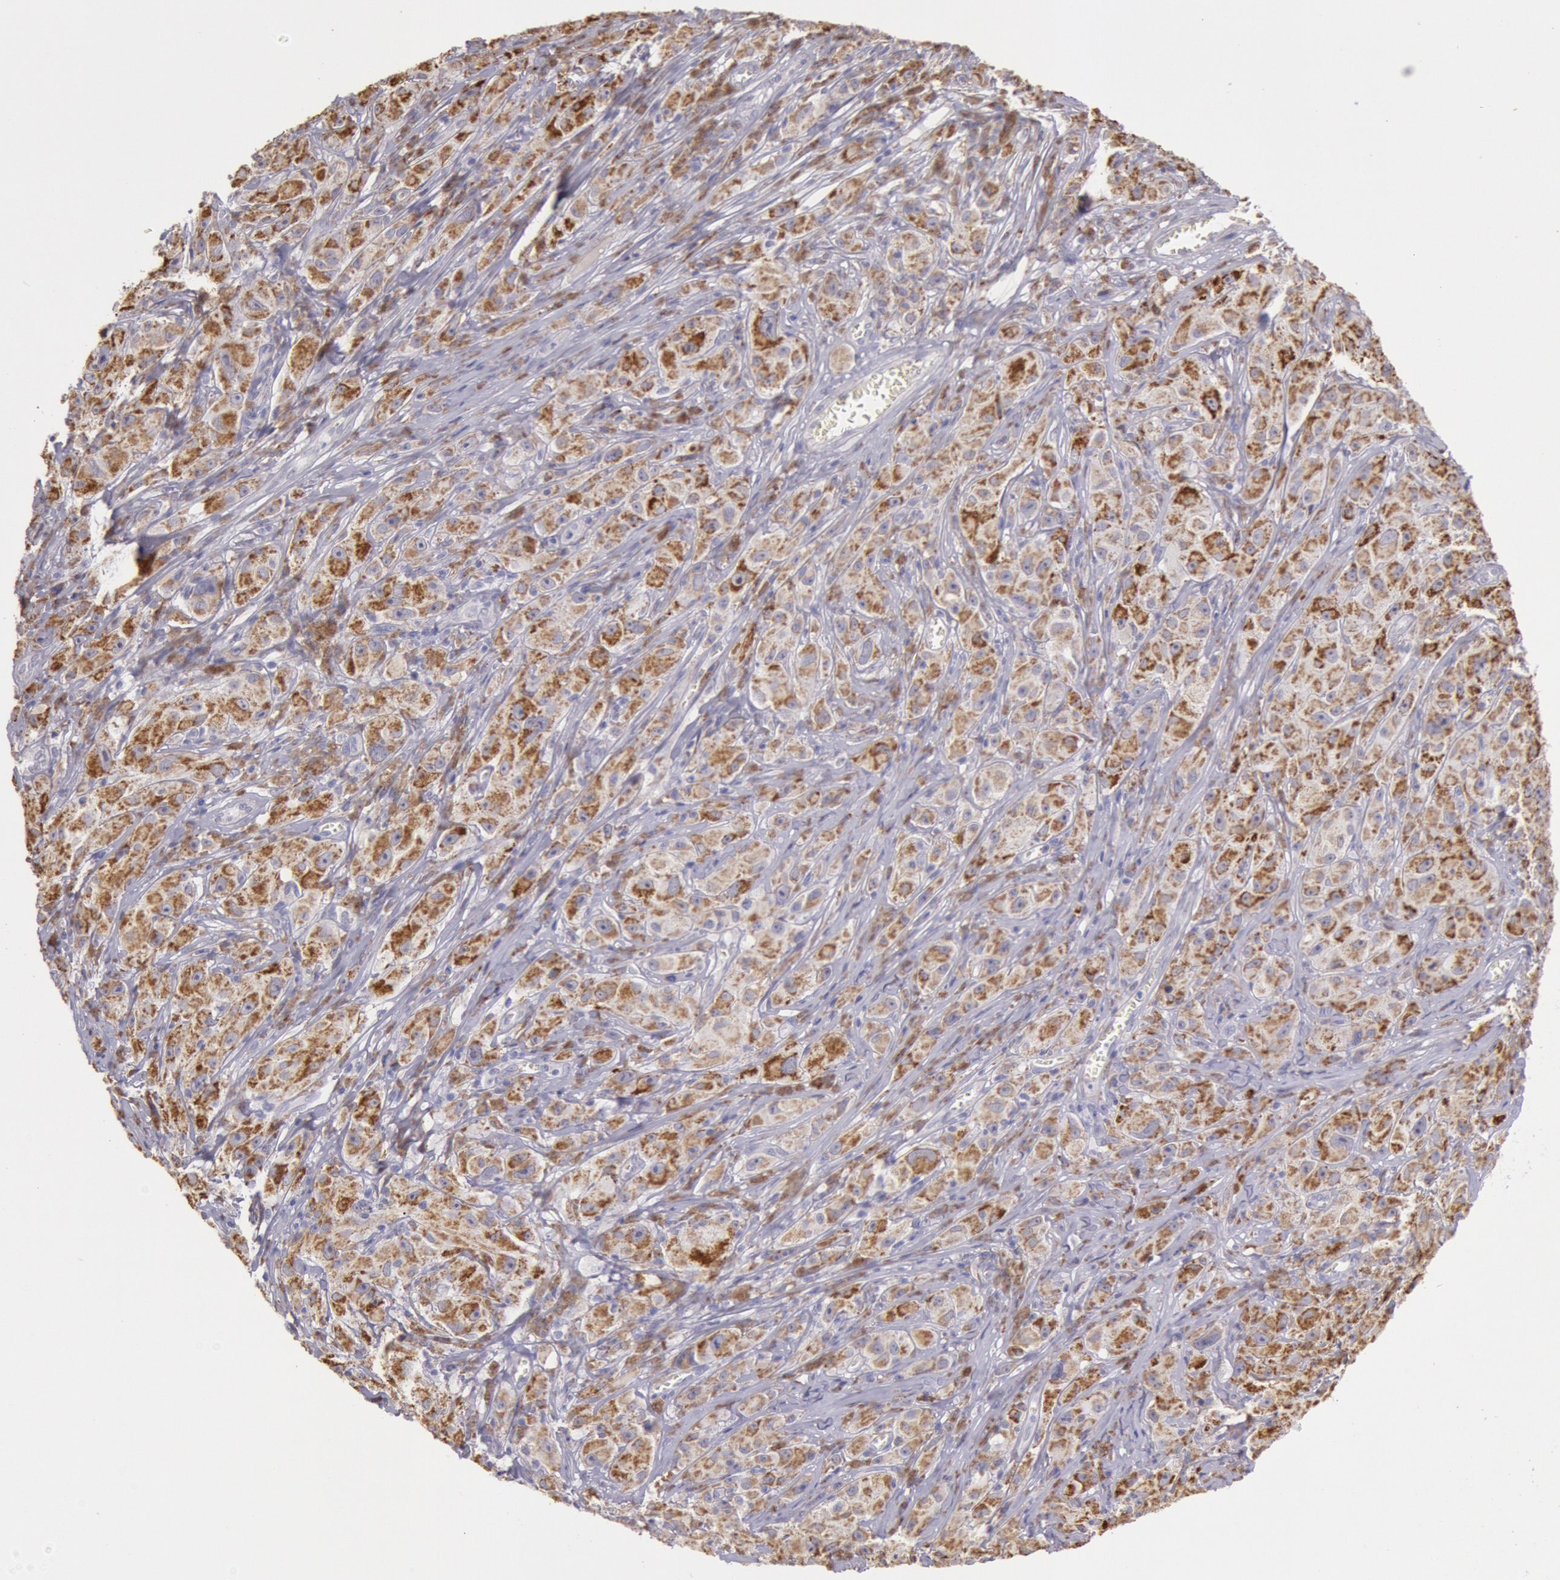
{"staining": {"intensity": "moderate", "quantity": ">75%", "location": "cytoplasmic/membranous"}, "tissue": "melanoma", "cell_type": "Tumor cells", "image_type": "cancer", "snomed": [{"axis": "morphology", "description": "Malignant melanoma, NOS"}, {"axis": "topography", "description": "Skin"}], "caption": "Approximately >75% of tumor cells in malignant melanoma exhibit moderate cytoplasmic/membranous protein staining as visualized by brown immunohistochemical staining.", "gene": "FRMD6", "patient": {"sex": "male", "age": 56}}